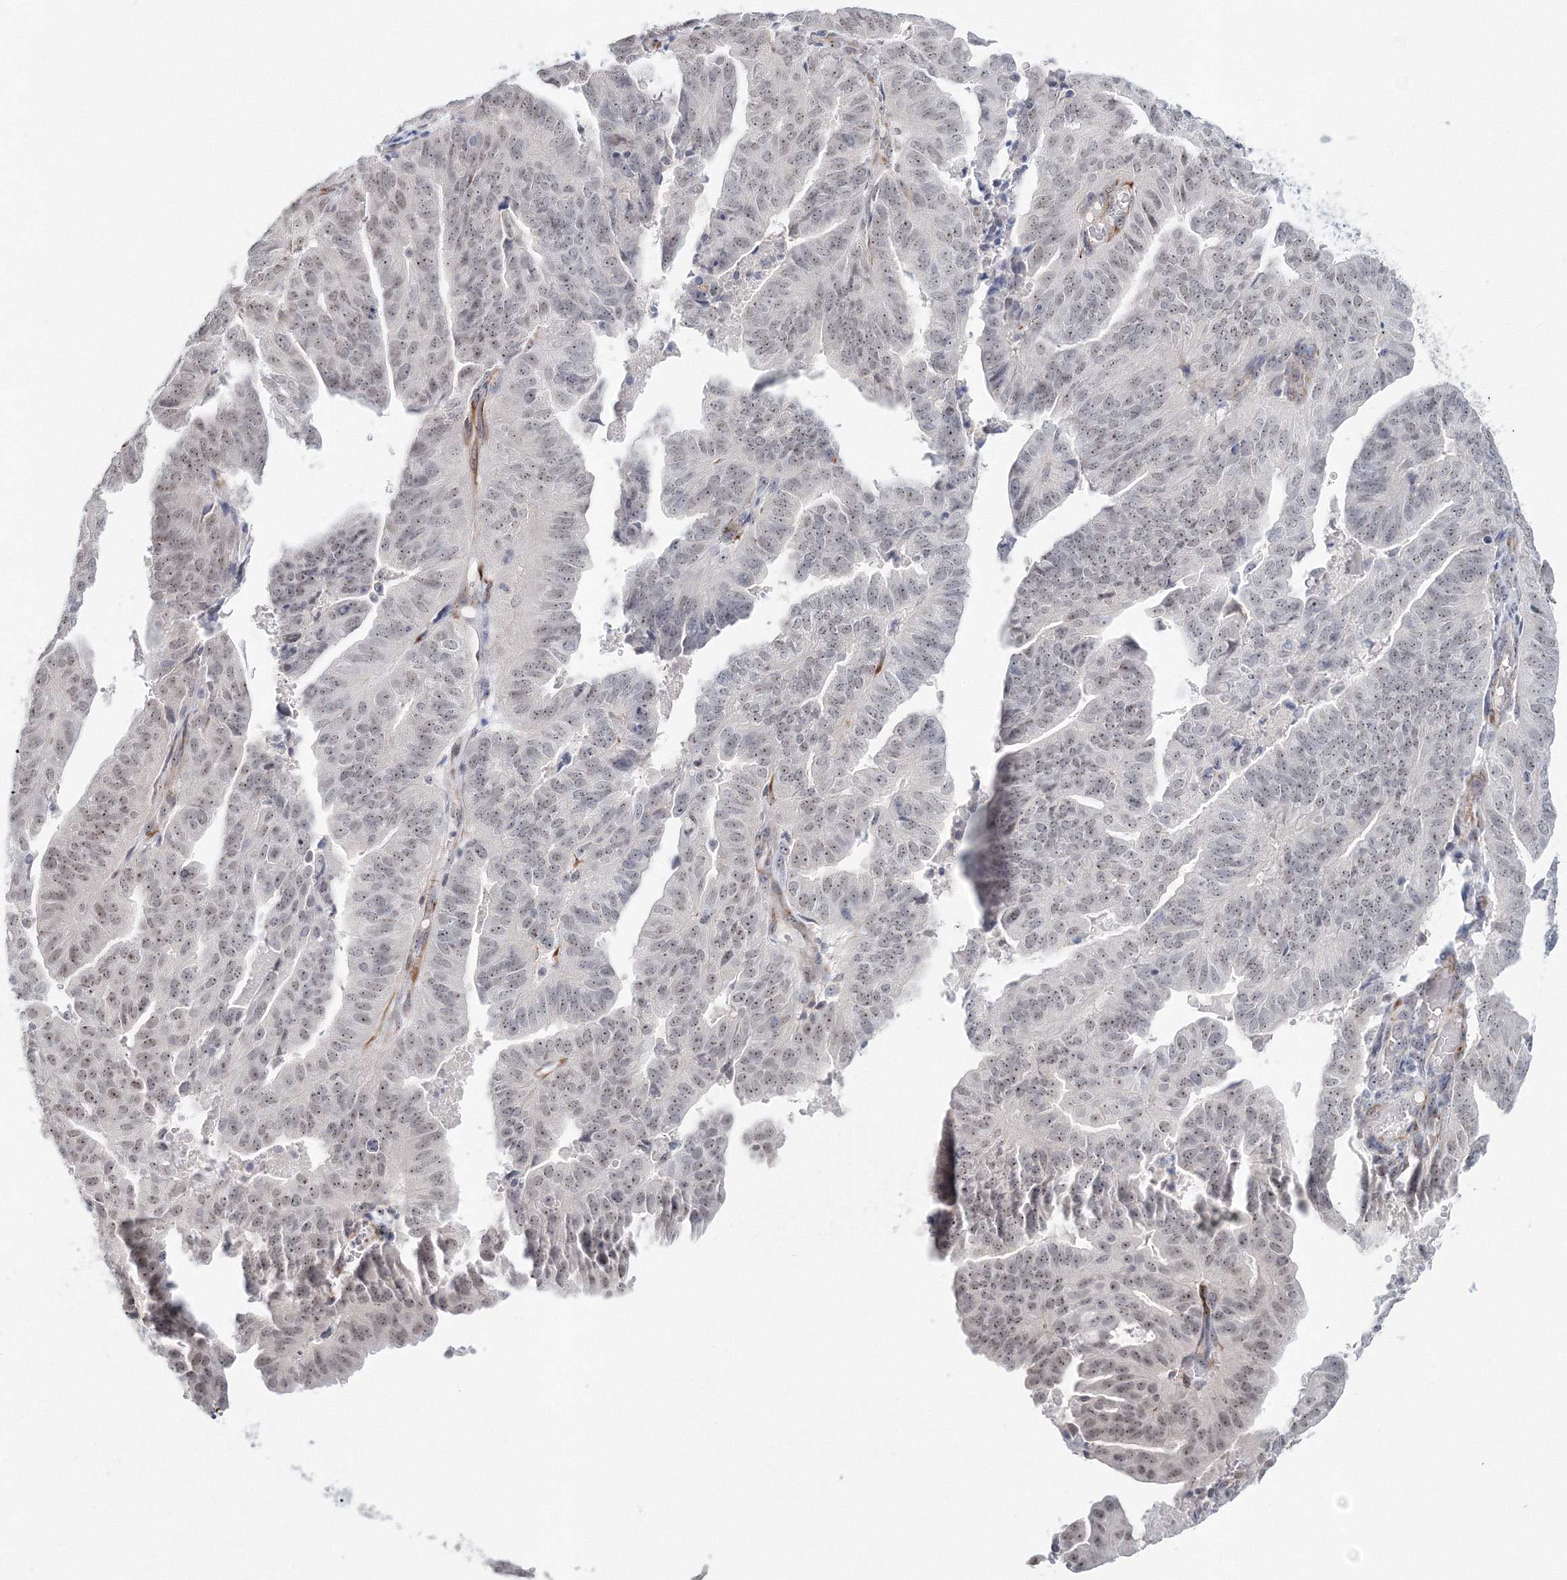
{"staining": {"intensity": "weak", "quantity": ">75%", "location": "nuclear"}, "tissue": "endometrial cancer", "cell_type": "Tumor cells", "image_type": "cancer", "snomed": [{"axis": "morphology", "description": "Adenocarcinoma, NOS"}, {"axis": "topography", "description": "Uterus"}], "caption": "Adenocarcinoma (endometrial) stained with immunohistochemistry shows weak nuclear staining in approximately >75% of tumor cells.", "gene": "SIRT7", "patient": {"sex": "female", "age": 77}}